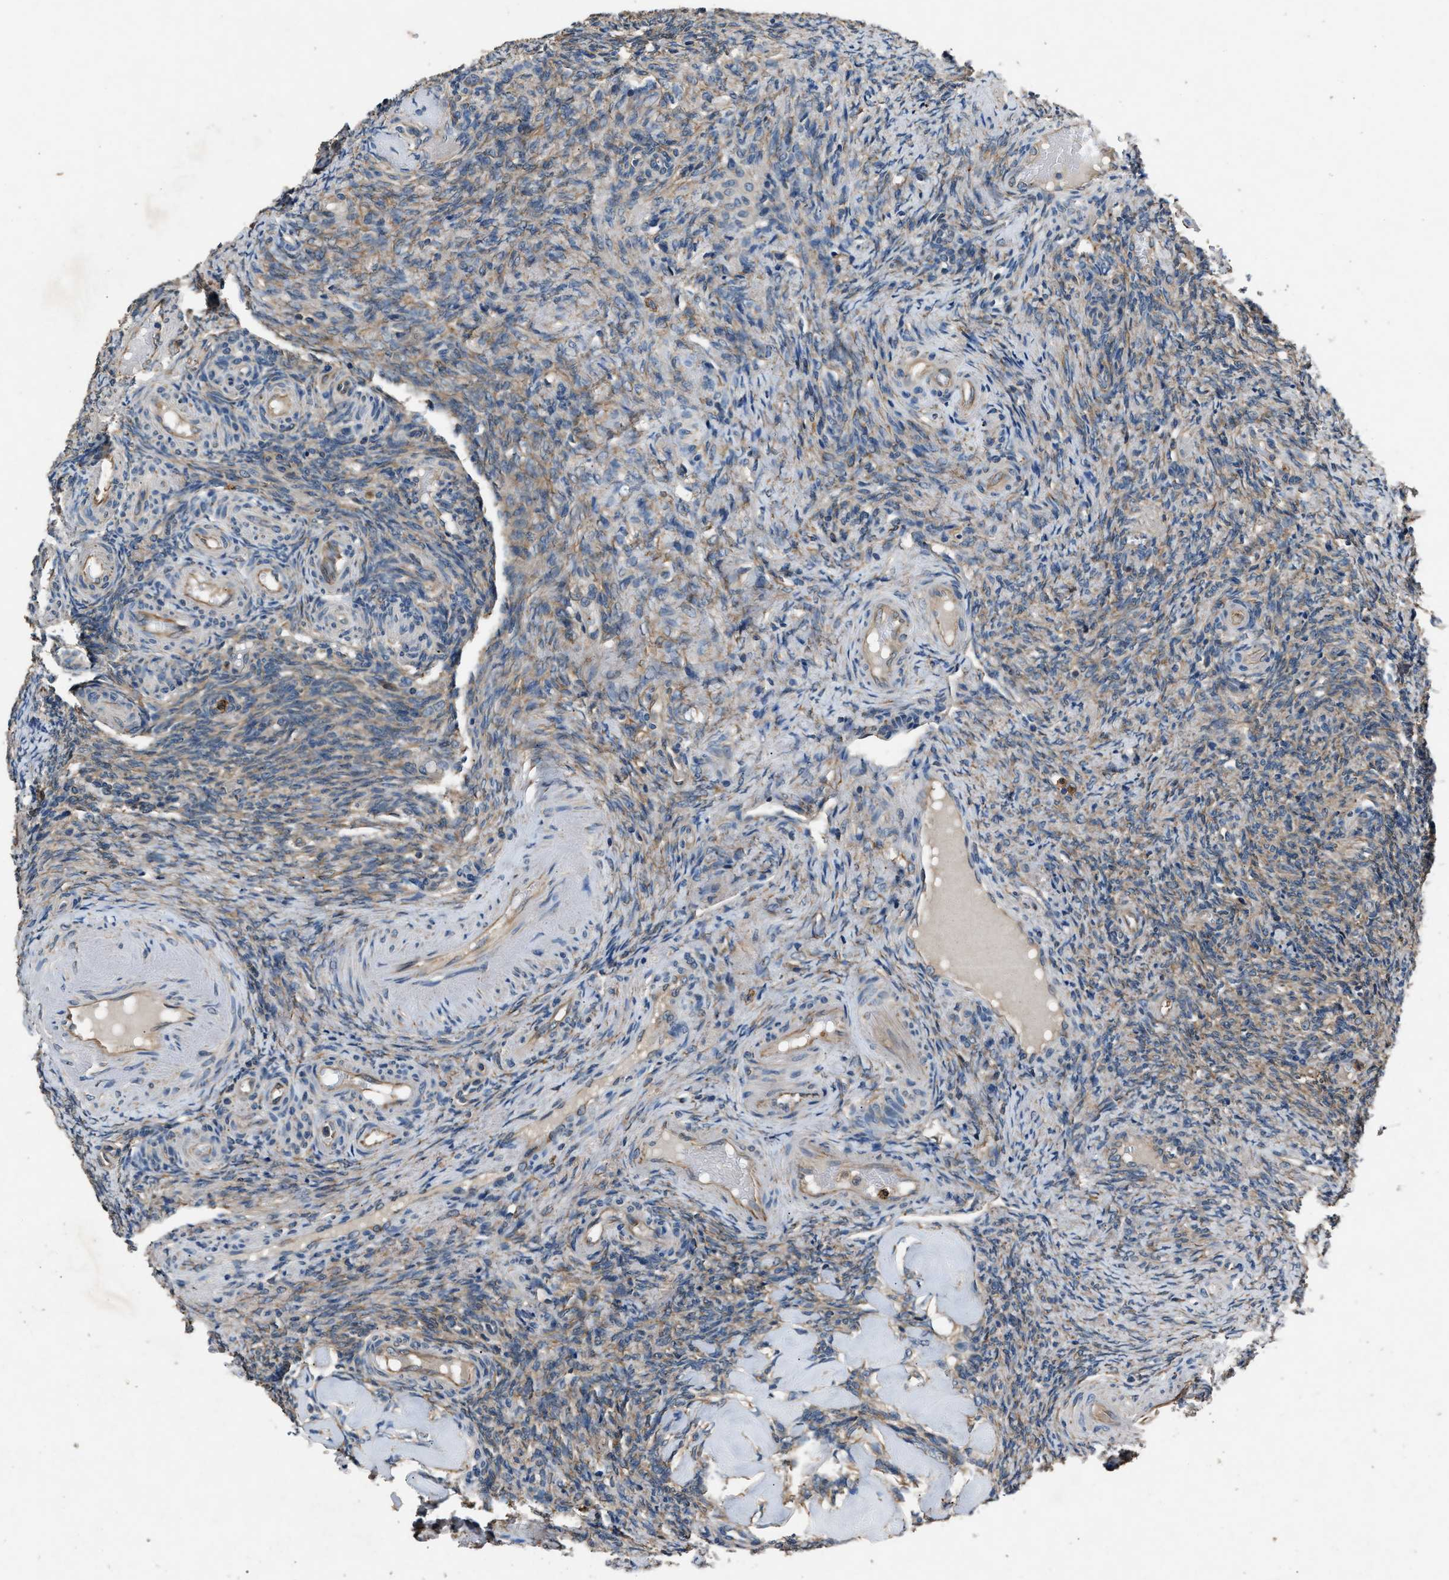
{"staining": {"intensity": "moderate", "quantity": ">75%", "location": "cytoplasmic/membranous"}, "tissue": "ovary", "cell_type": "Follicle cells", "image_type": "normal", "snomed": [{"axis": "morphology", "description": "Normal tissue, NOS"}, {"axis": "topography", "description": "Ovary"}], "caption": "Protein expression analysis of normal human ovary reveals moderate cytoplasmic/membranous expression in about >75% of follicle cells. (DAB (3,3'-diaminobenzidine) IHC with brightfield microscopy, high magnification).", "gene": "PPID", "patient": {"sex": "female", "age": 41}}